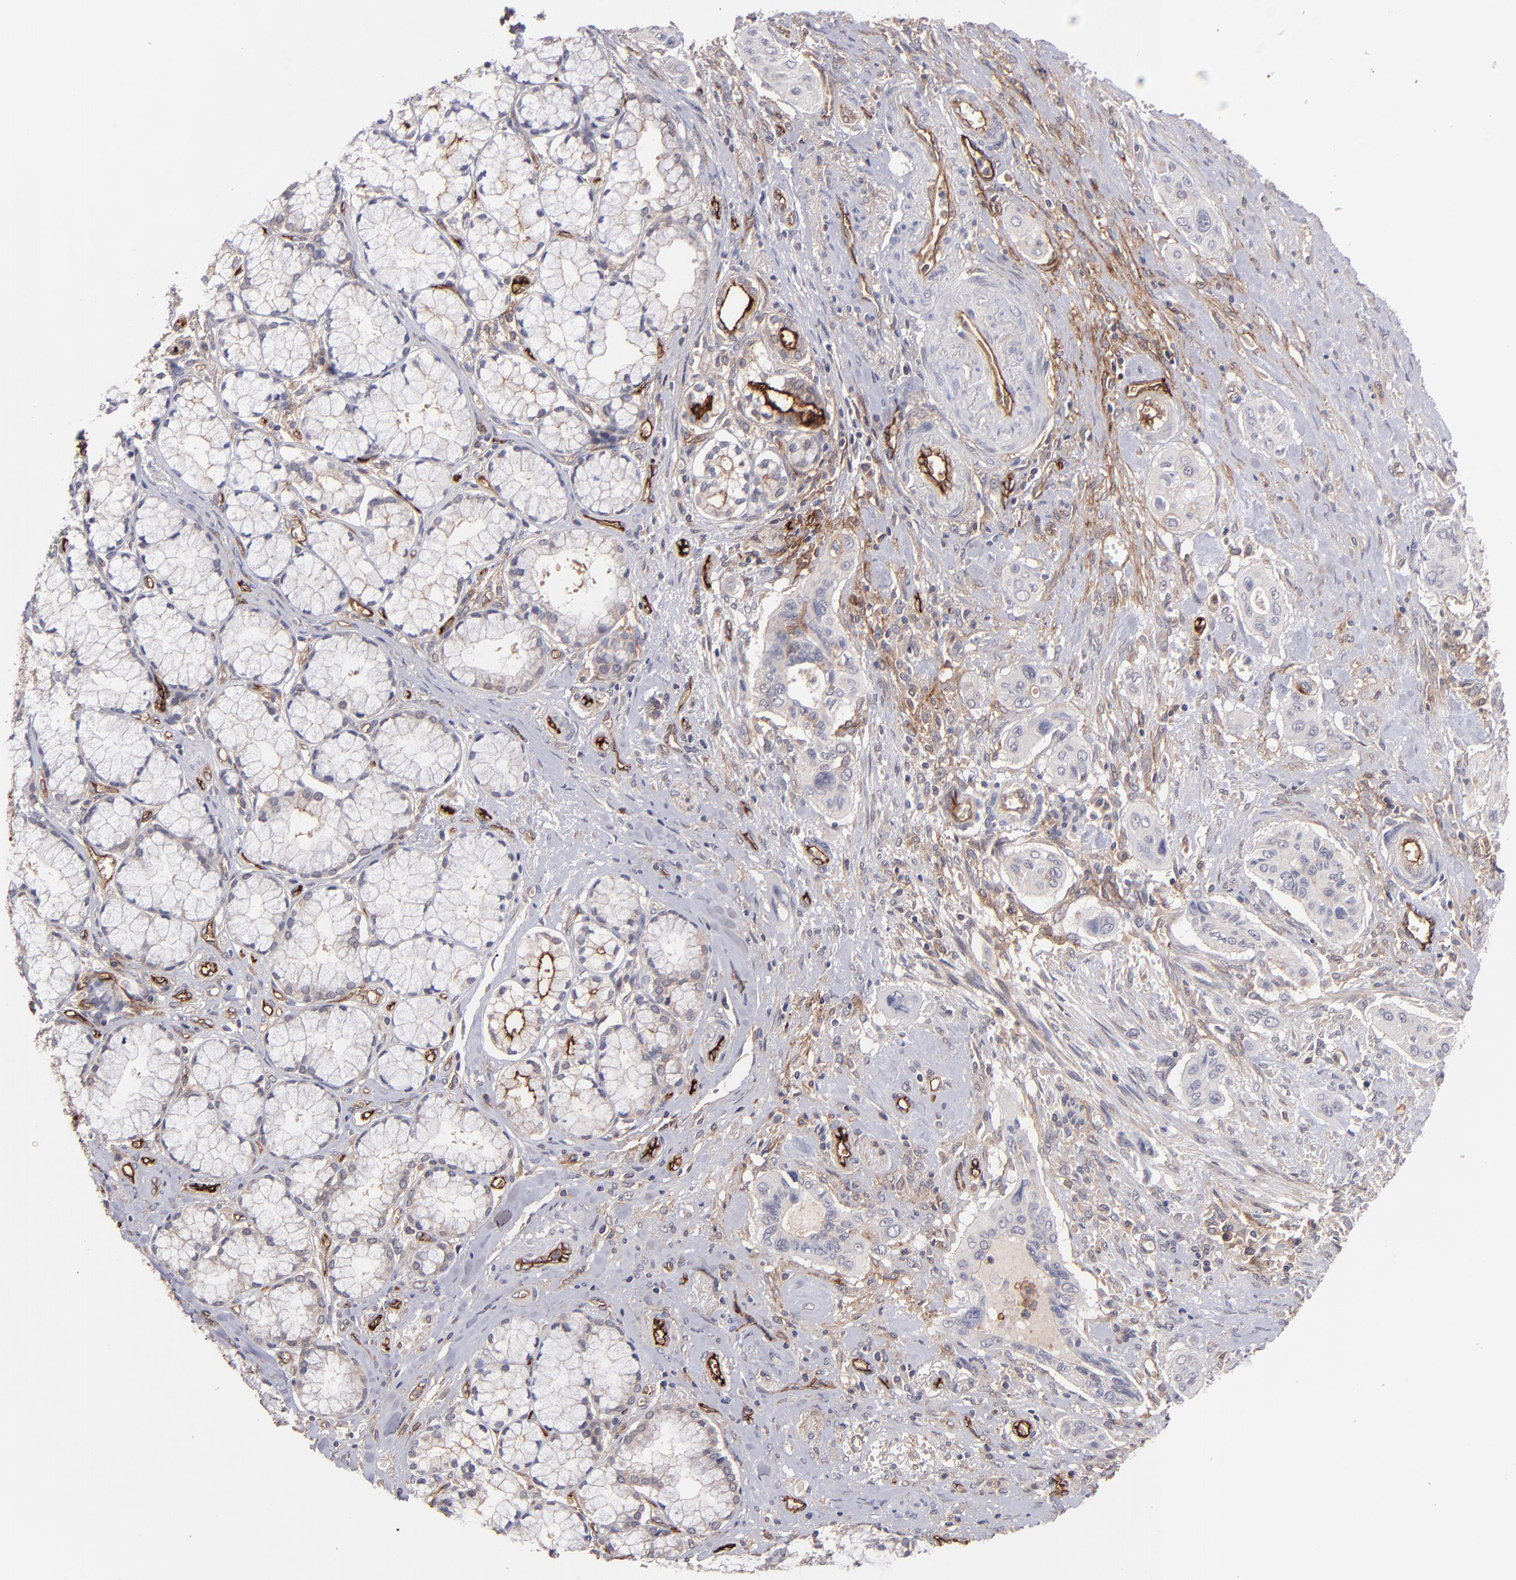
{"staining": {"intensity": "weak", "quantity": "<25%", "location": "cytoplasmic/membranous"}, "tissue": "pancreatic cancer", "cell_type": "Tumor cells", "image_type": "cancer", "snomed": [{"axis": "morphology", "description": "Adenocarcinoma, NOS"}, {"axis": "topography", "description": "Pancreas"}], "caption": "The histopathology image exhibits no significant expression in tumor cells of pancreatic adenocarcinoma.", "gene": "ICAM1", "patient": {"sex": "male", "age": 77}}